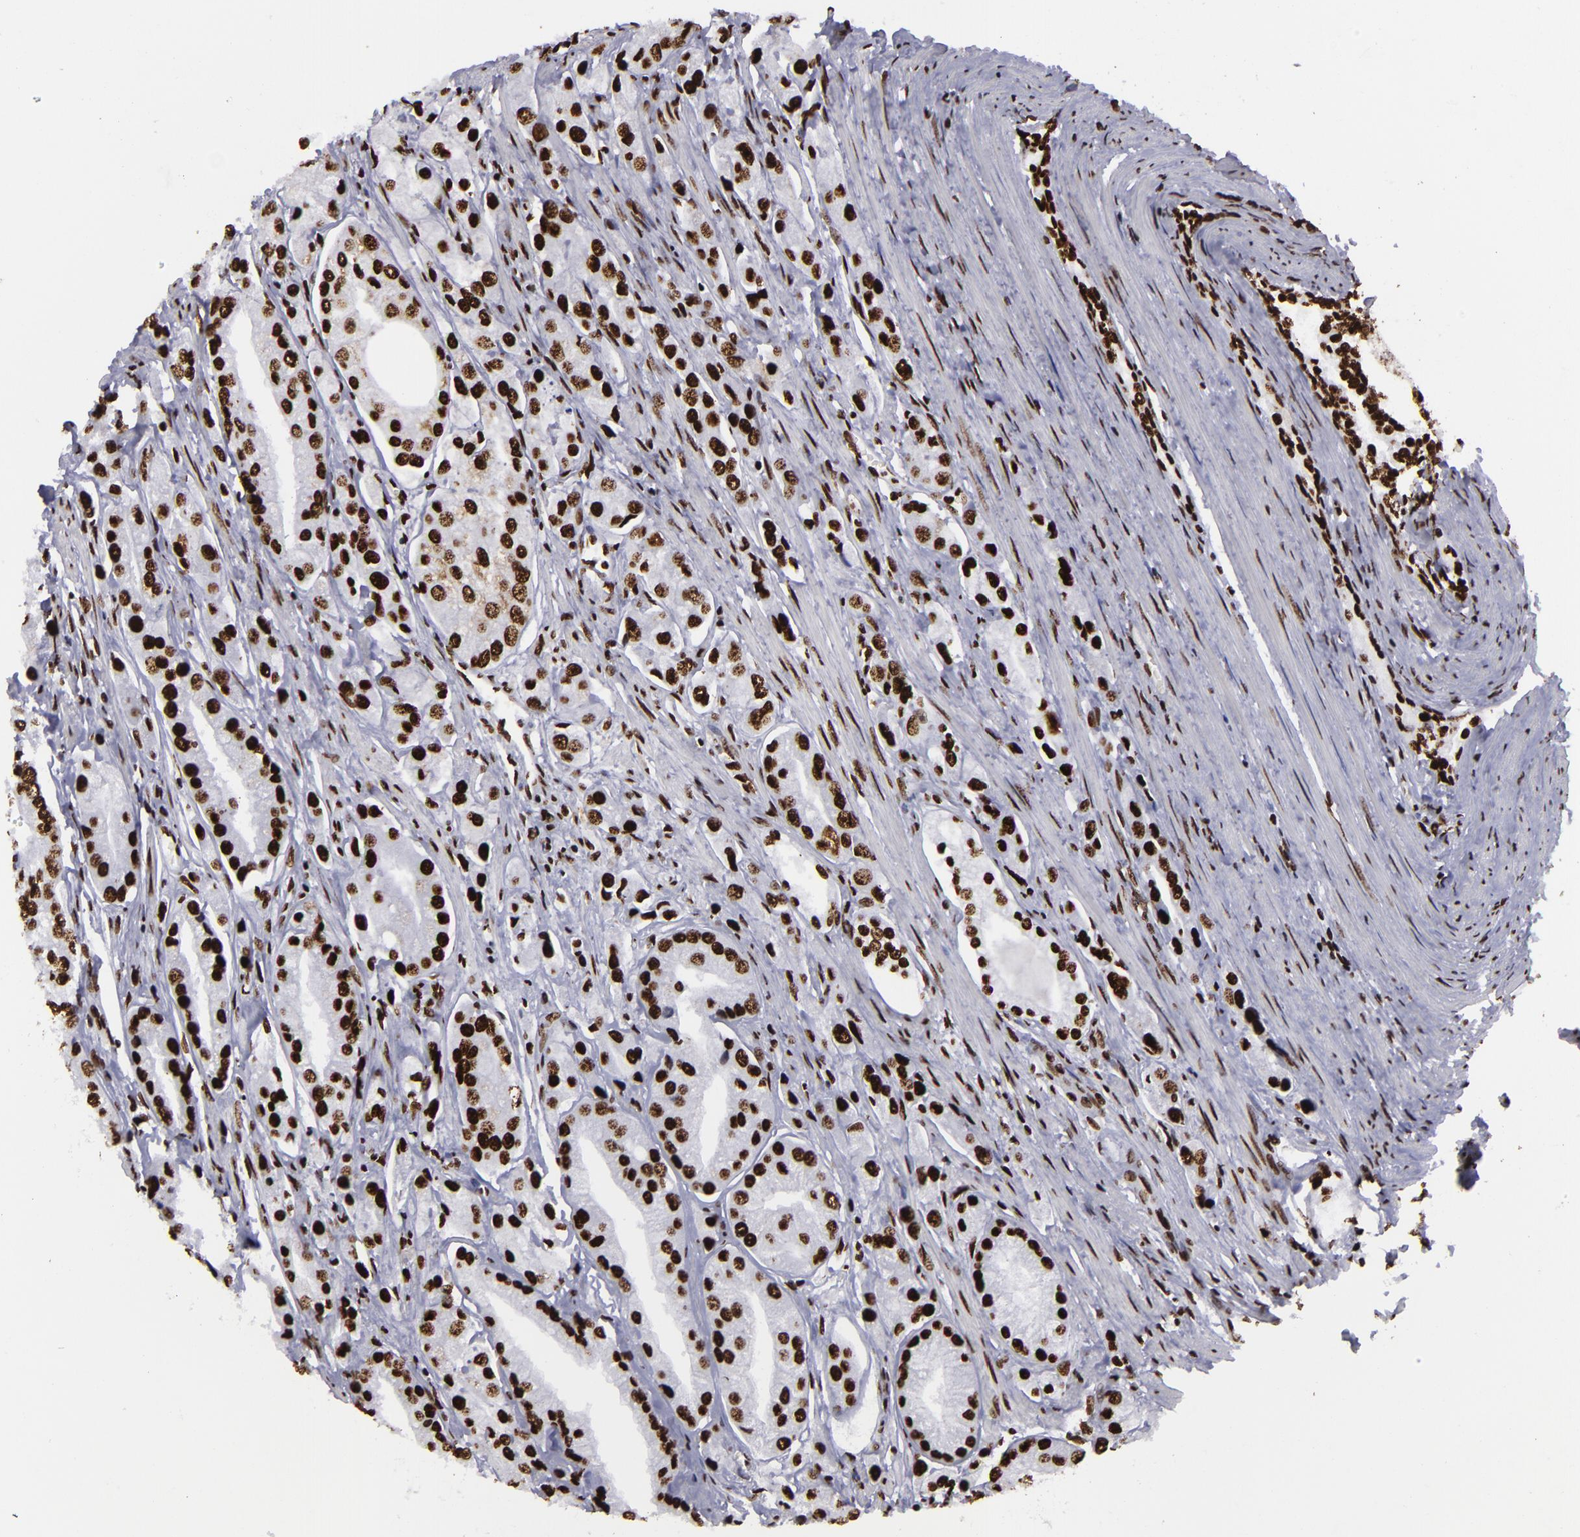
{"staining": {"intensity": "strong", "quantity": ">75%", "location": "nuclear"}, "tissue": "prostate cancer", "cell_type": "Tumor cells", "image_type": "cancer", "snomed": [{"axis": "morphology", "description": "Adenocarcinoma, Medium grade"}, {"axis": "topography", "description": "Prostate"}], "caption": "The image demonstrates immunohistochemical staining of adenocarcinoma (medium-grade) (prostate). There is strong nuclear staining is present in about >75% of tumor cells.", "gene": "SAFB", "patient": {"sex": "male", "age": 72}}